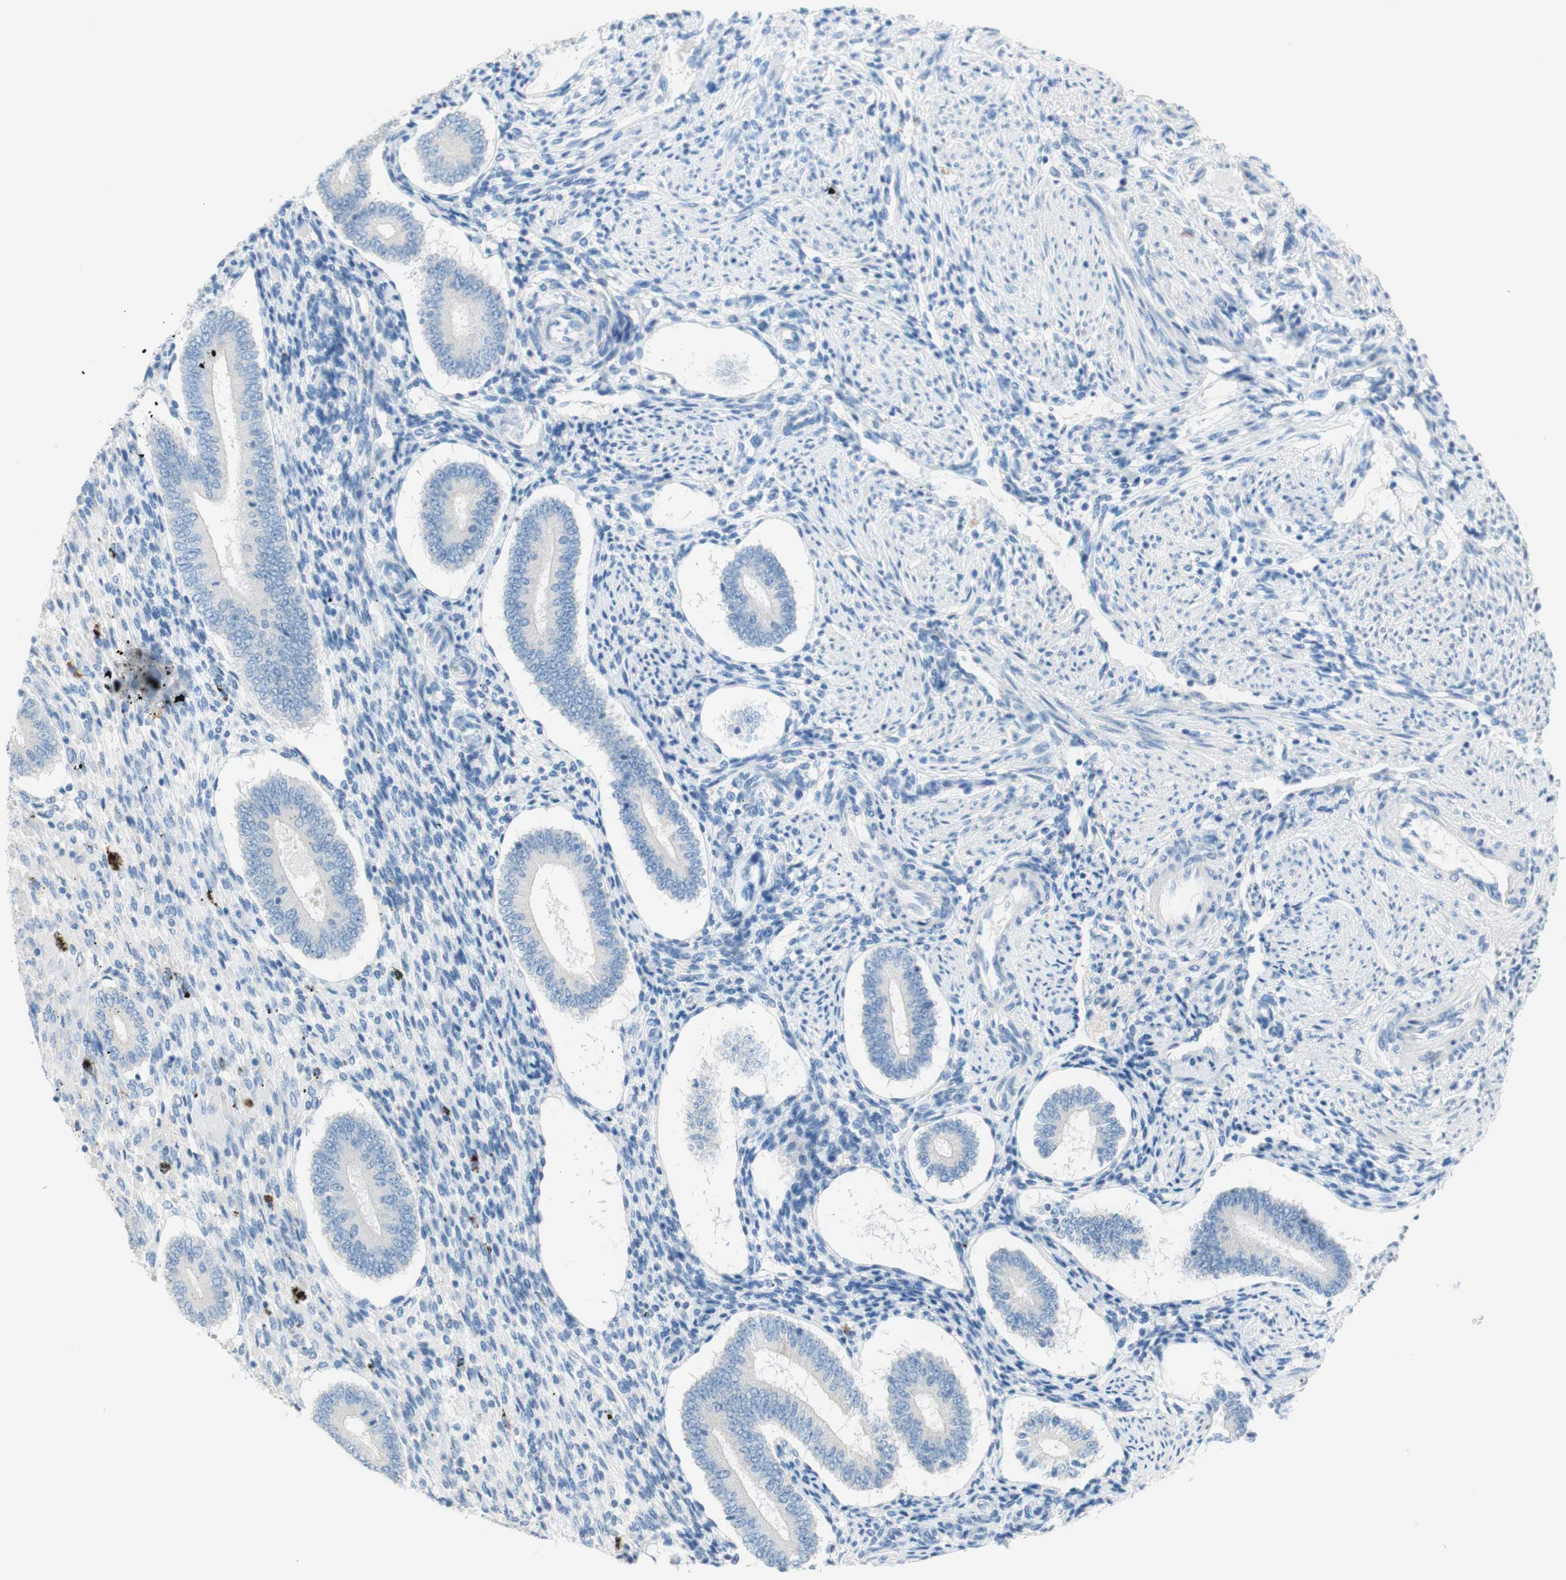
{"staining": {"intensity": "negative", "quantity": "none", "location": "none"}, "tissue": "endometrium", "cell_type": "Cells in endometrial stroma", "image_type": "normal", "snomed": [{"axis": "morphology", "description": "Normal tissue, NOS"}, {"axis": "topography", "description": "Endometrium"}], "caption": "DAB immunohistochemical staining of benign endometrium exhibits no significant expression in cells in endometrial stroma.", "gene": "POLR2J3", "patient": {"sex": "female", "age": 42}}